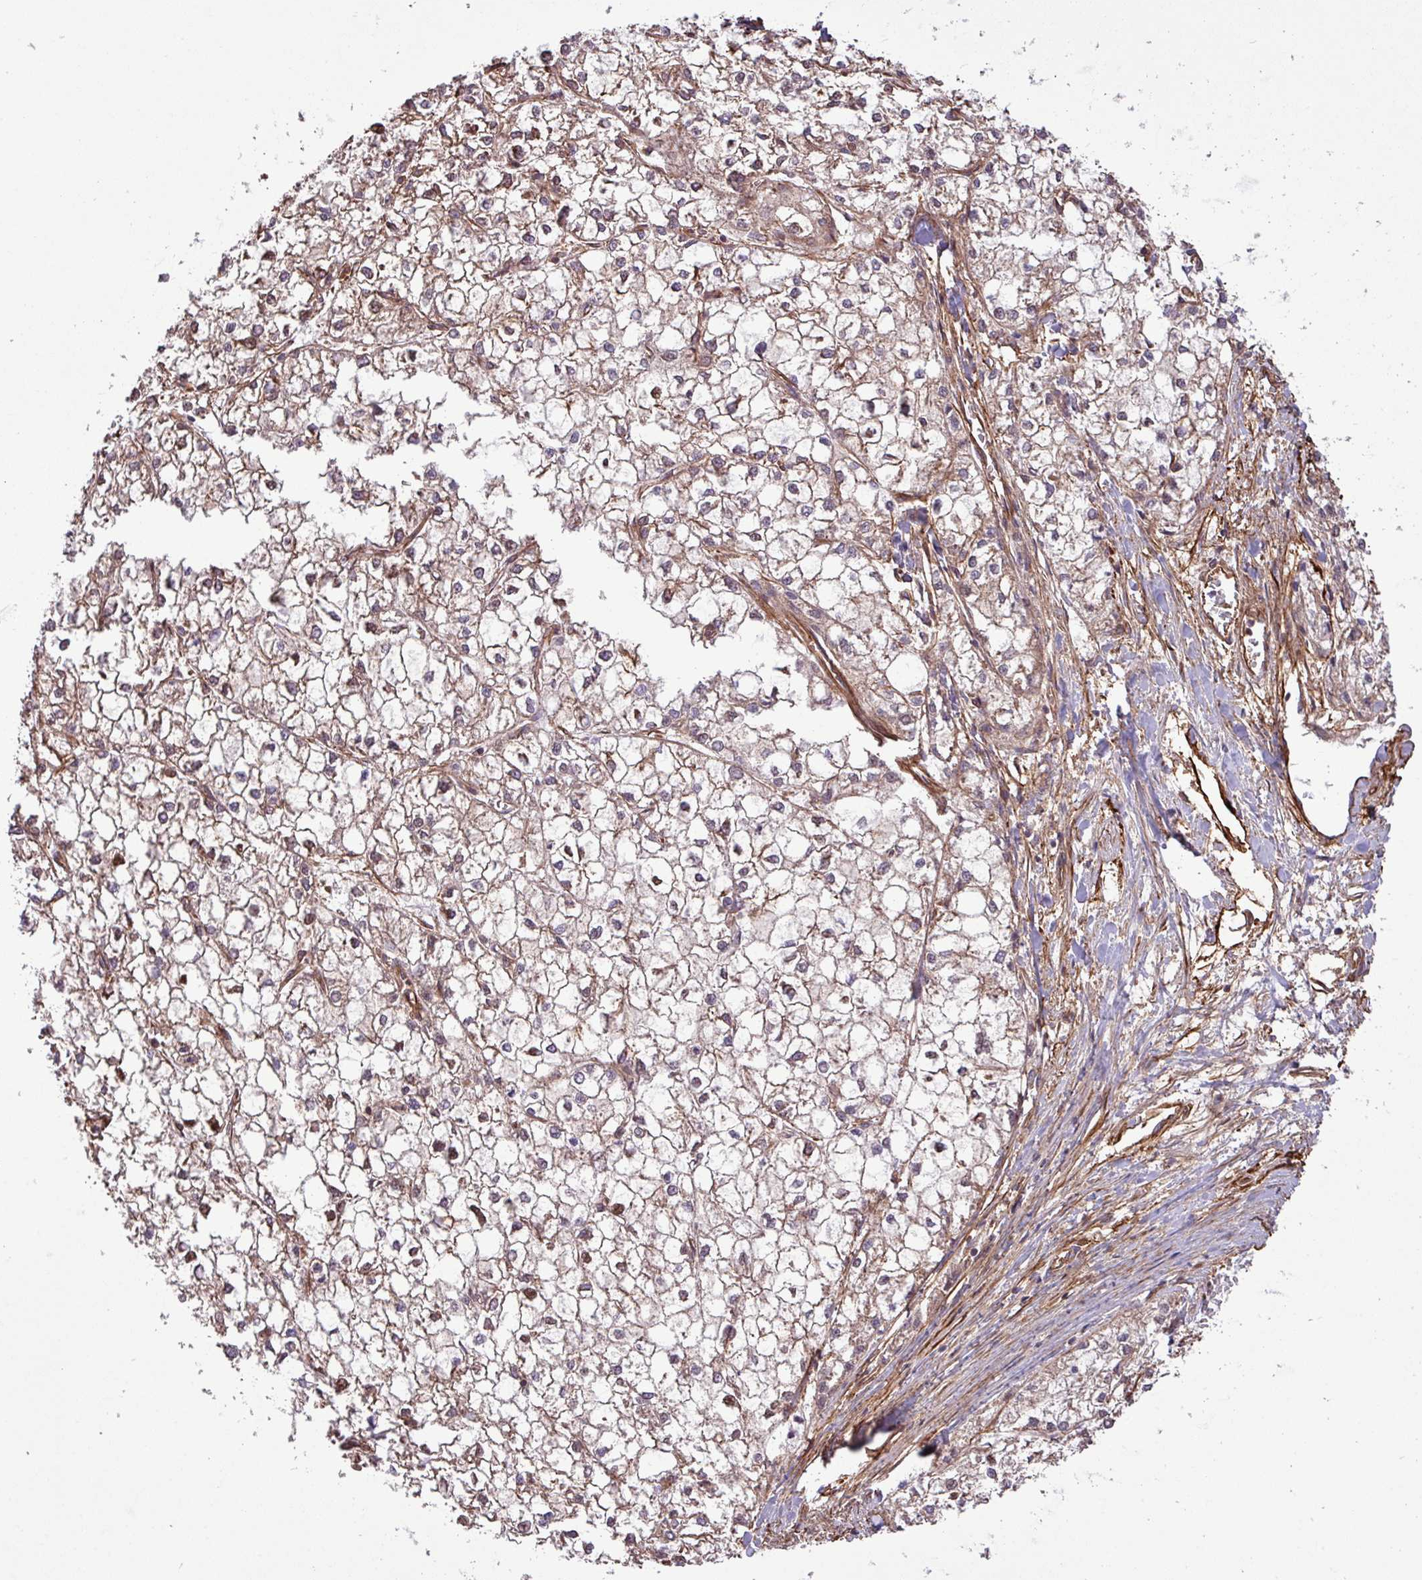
{"staining": {"intensity": "negative", "quantity": "none", "location": "none"}, "tissue": "liver cancer", "cell_type": "Tumor cells", "image_type": "cancer", "snomed": [{"axis": "morphology", "description": "Carcinoma, Hepatocellular, NOS"}, {"axis": "topography", "description": "Liver"}], "caption": "Hepatocellular carcinoma (liver) was stained to show a protein in brown. There is no significant staining in tumor cells.", "gene": "ZNF300", "patient": {"sex": "female", "age": 43}}